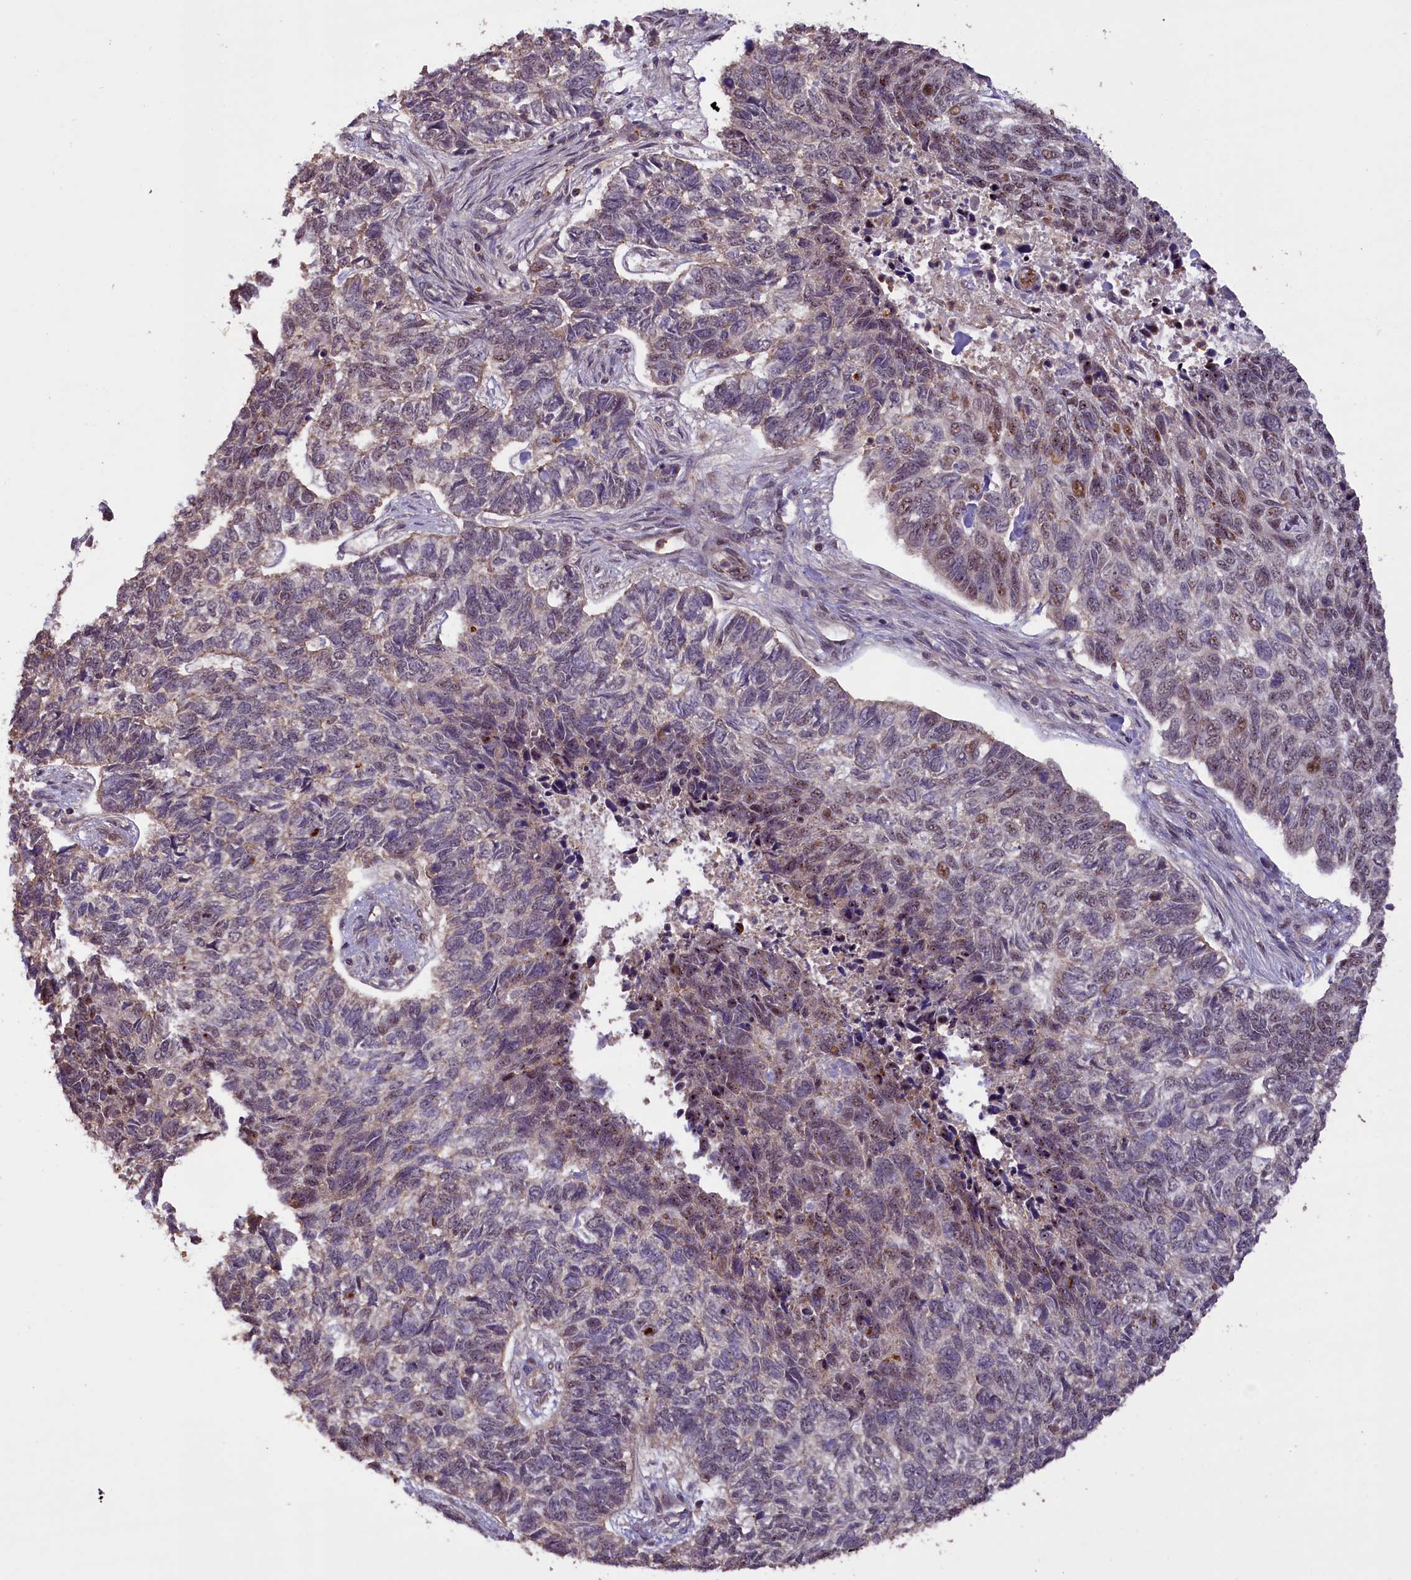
{"staining": {"intensity": "weak", "quantity": "25%-75%", "location": "nuclear"}, "tissue": "skin cancer", "cell_type": "Tumor cells", "image_type": "cancer", "snomed": [{"axis": "morphology", "description": "Basal cell carcinoma"}, {"axis": "topography", "description": "Skin"}], "caption": "Basal cell carcinoma (skin) stained with DAB IHC displays low levels of weak nuclear staining in about 25%-75% of tumor cells. Nuclei are stained in blue.", "gene": "FUZ", "patient": {"sex": "female", "age": 65}}